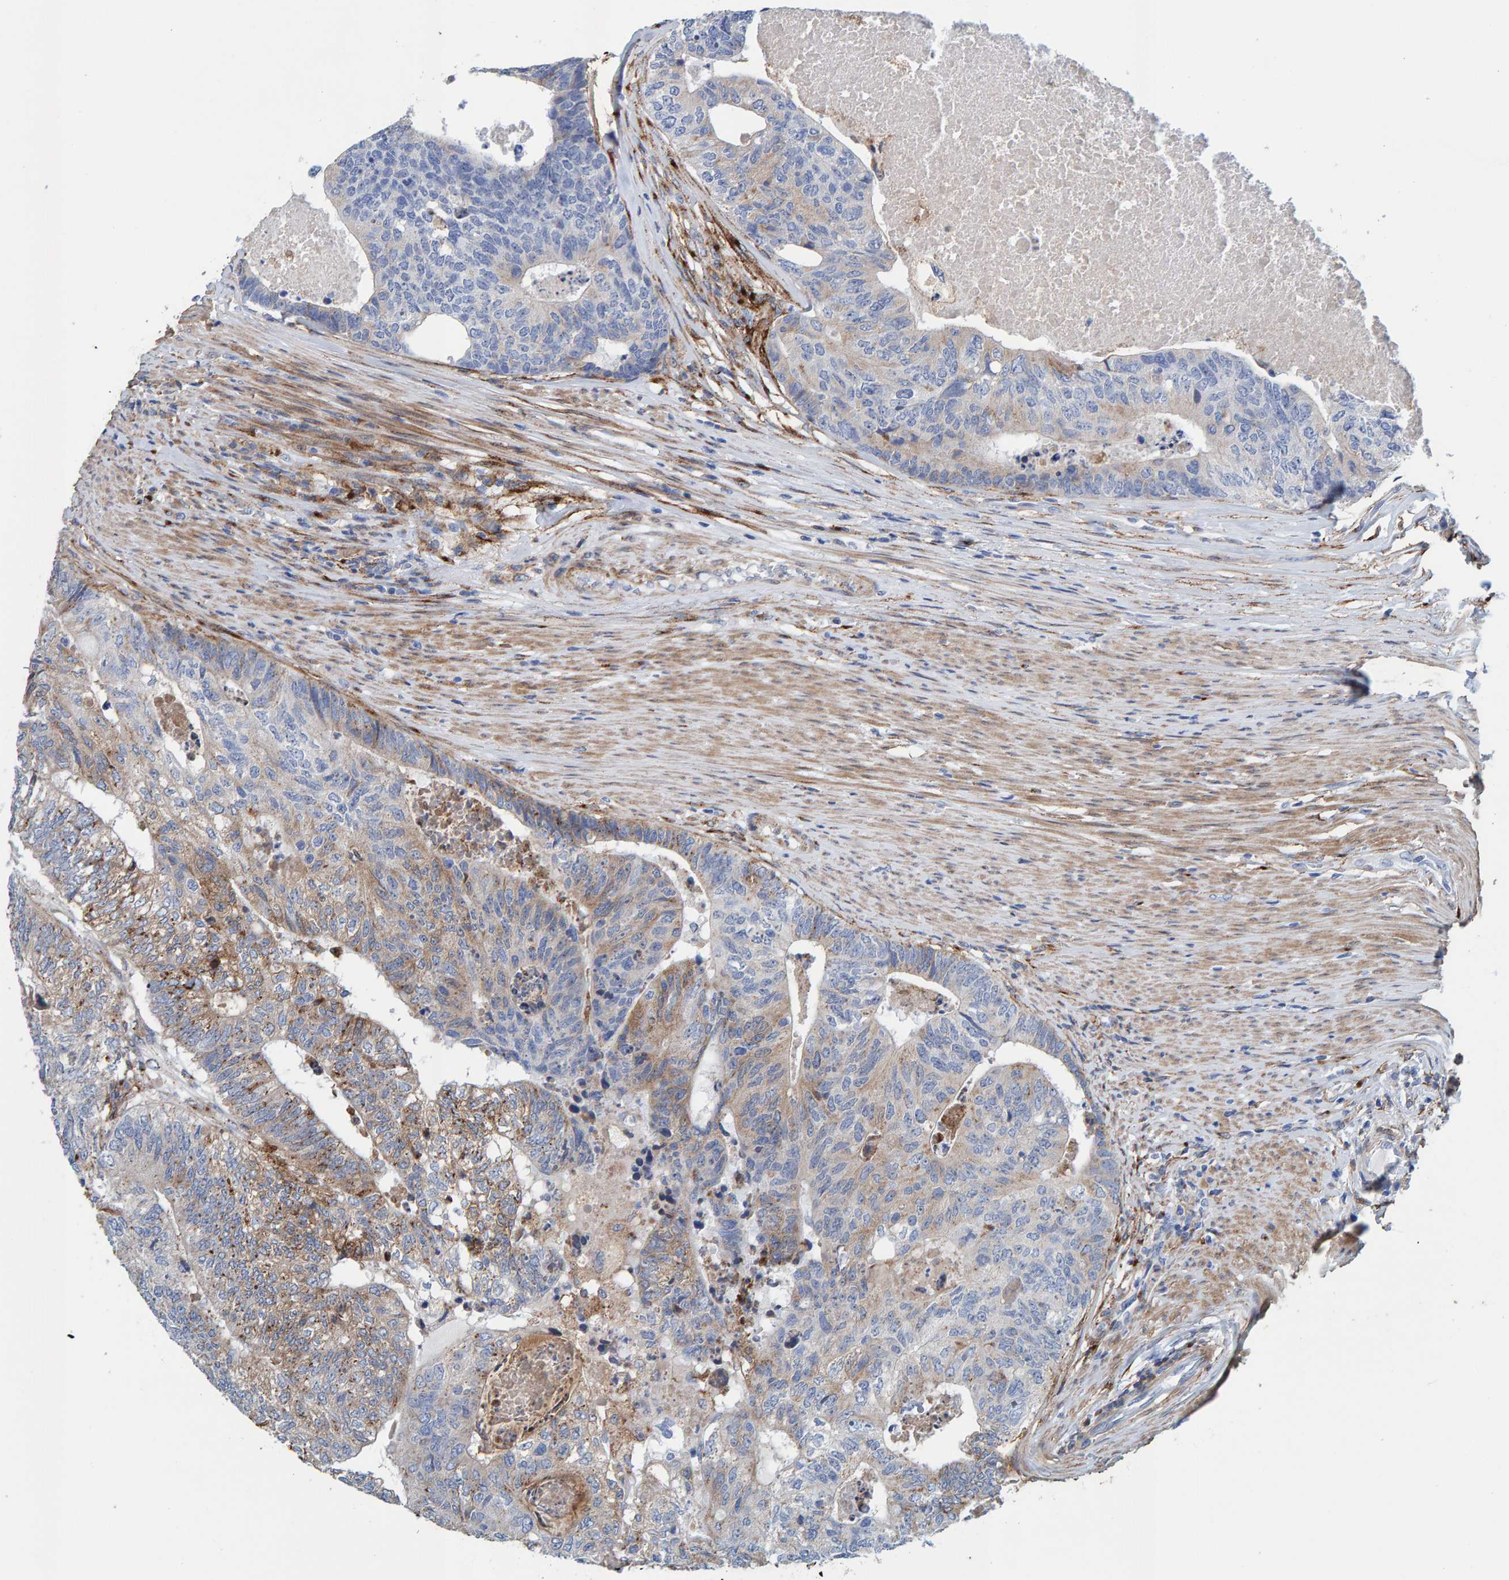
{"staining": {"intensity": "weak", "quantity": "25%-75%", "location": "cytoplasmic/membranous"}, "tissue": "colorectal cancer", "cell_type": "Tumor cells", "image_type": "cancer", "snomed": [{"axis": "morphology", "description": "Adenocarcinoma, NOS"}, {"axis": "topography", "description": "Colon"}], "caption": "This is an image of immunohistochemistry staining of colorectal adenocarcinoma, which shows weak positivity in the cytoplasmic/membranous of tumor cells.", "gene": "LRP1", "patient": {"sex": "female", "age": 67}}